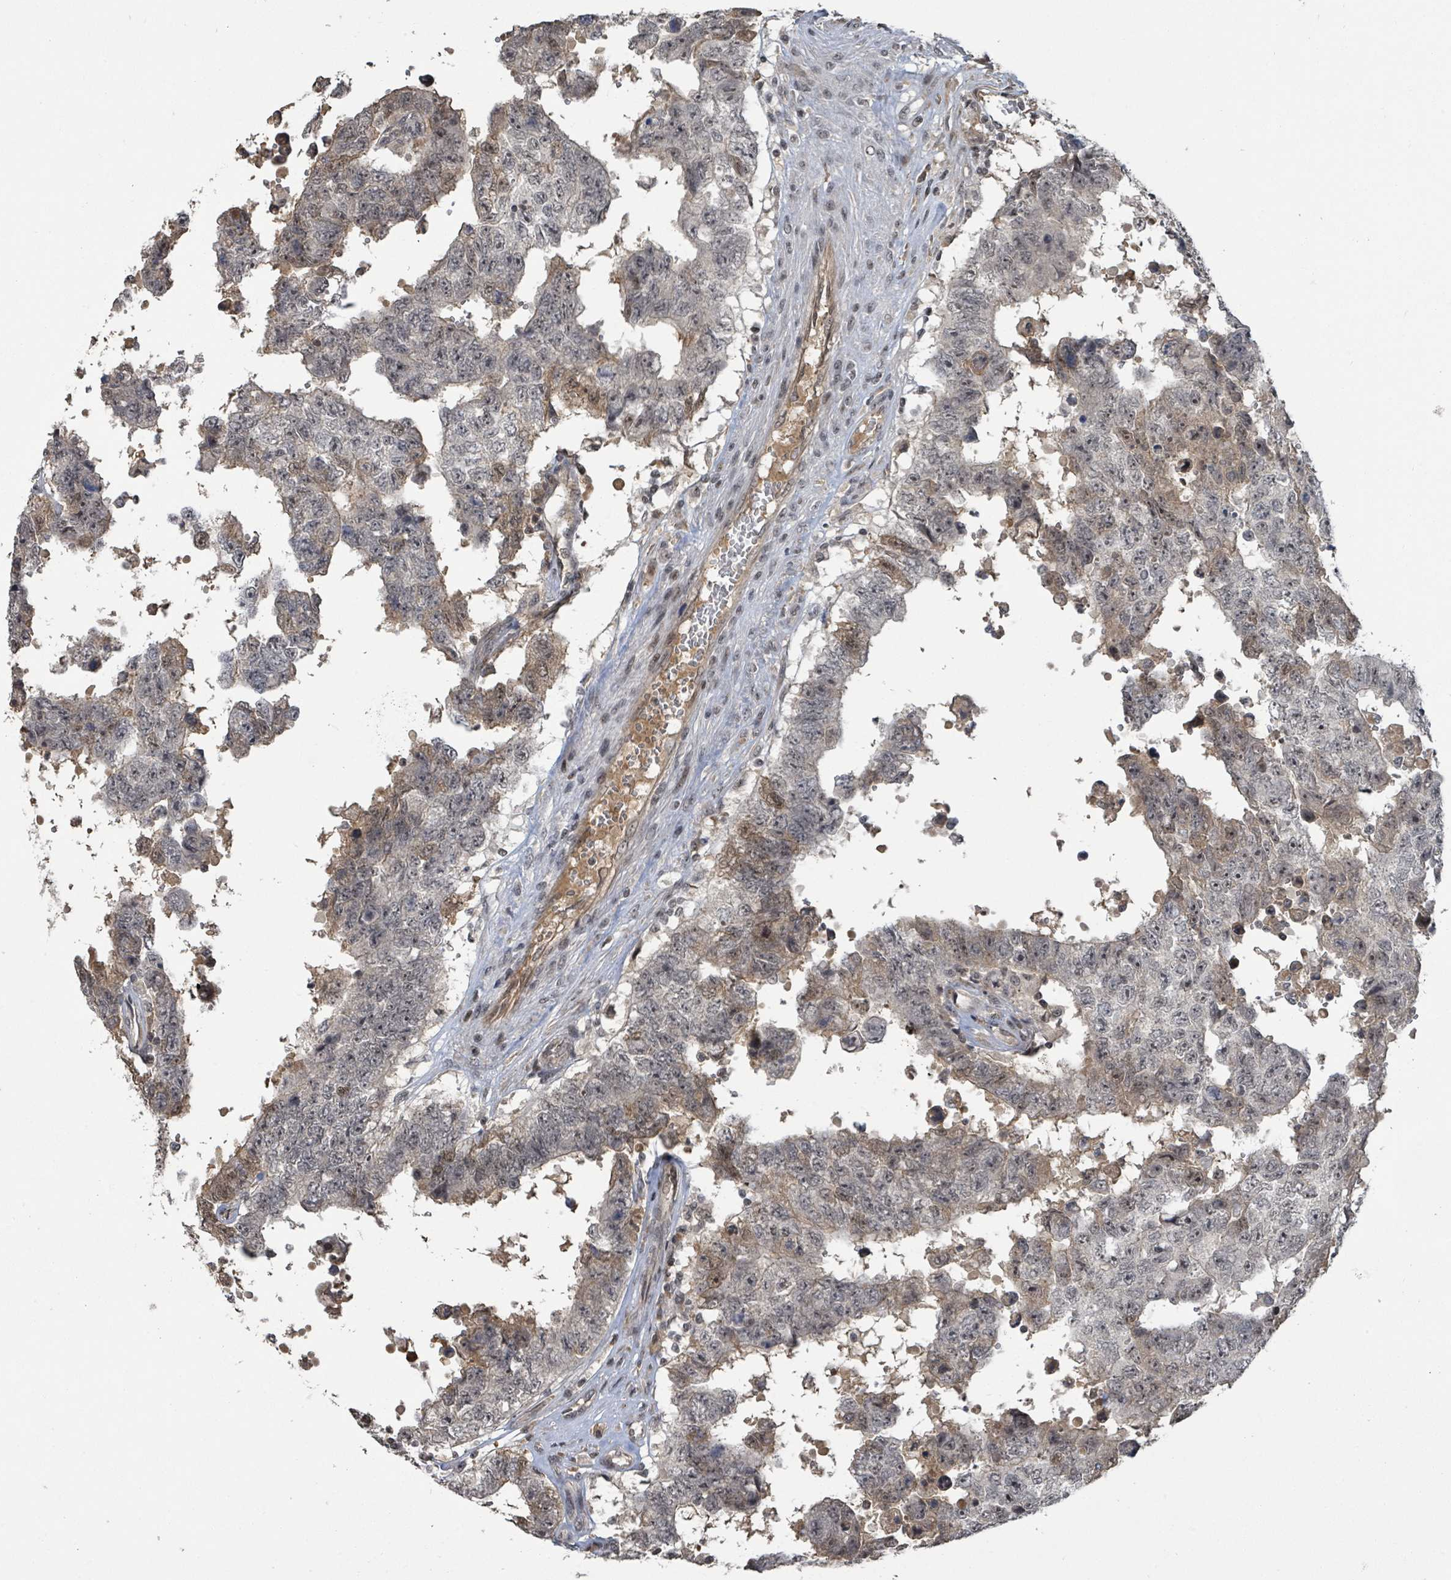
{"staining": {"intensity": "weak", "quantity": "25%-75%", "location": "nuclear"}, "tissue": "testis cancer", "cell_type": "Tumor cells", "image_type": "cancer", "snomed": [{"axis": "morphology", "description": "Normal tissue, NOS"}, {"axis": "morphology", "description": "Carcinoma, Embryonal, NOS"}, {"axis": "topography", "description": "Testis"}, {"axis": "topography", "description": "Epididymis"}], "caption": "Immunohistochemical staining of human embryonal carcinoma (testis) demonstrates low levels of weak nuclear protein expression in approximately 25%-75% of tumor cells.", "gene": "ZBTB14", "patient": {"sex": "male", "age": 25}}